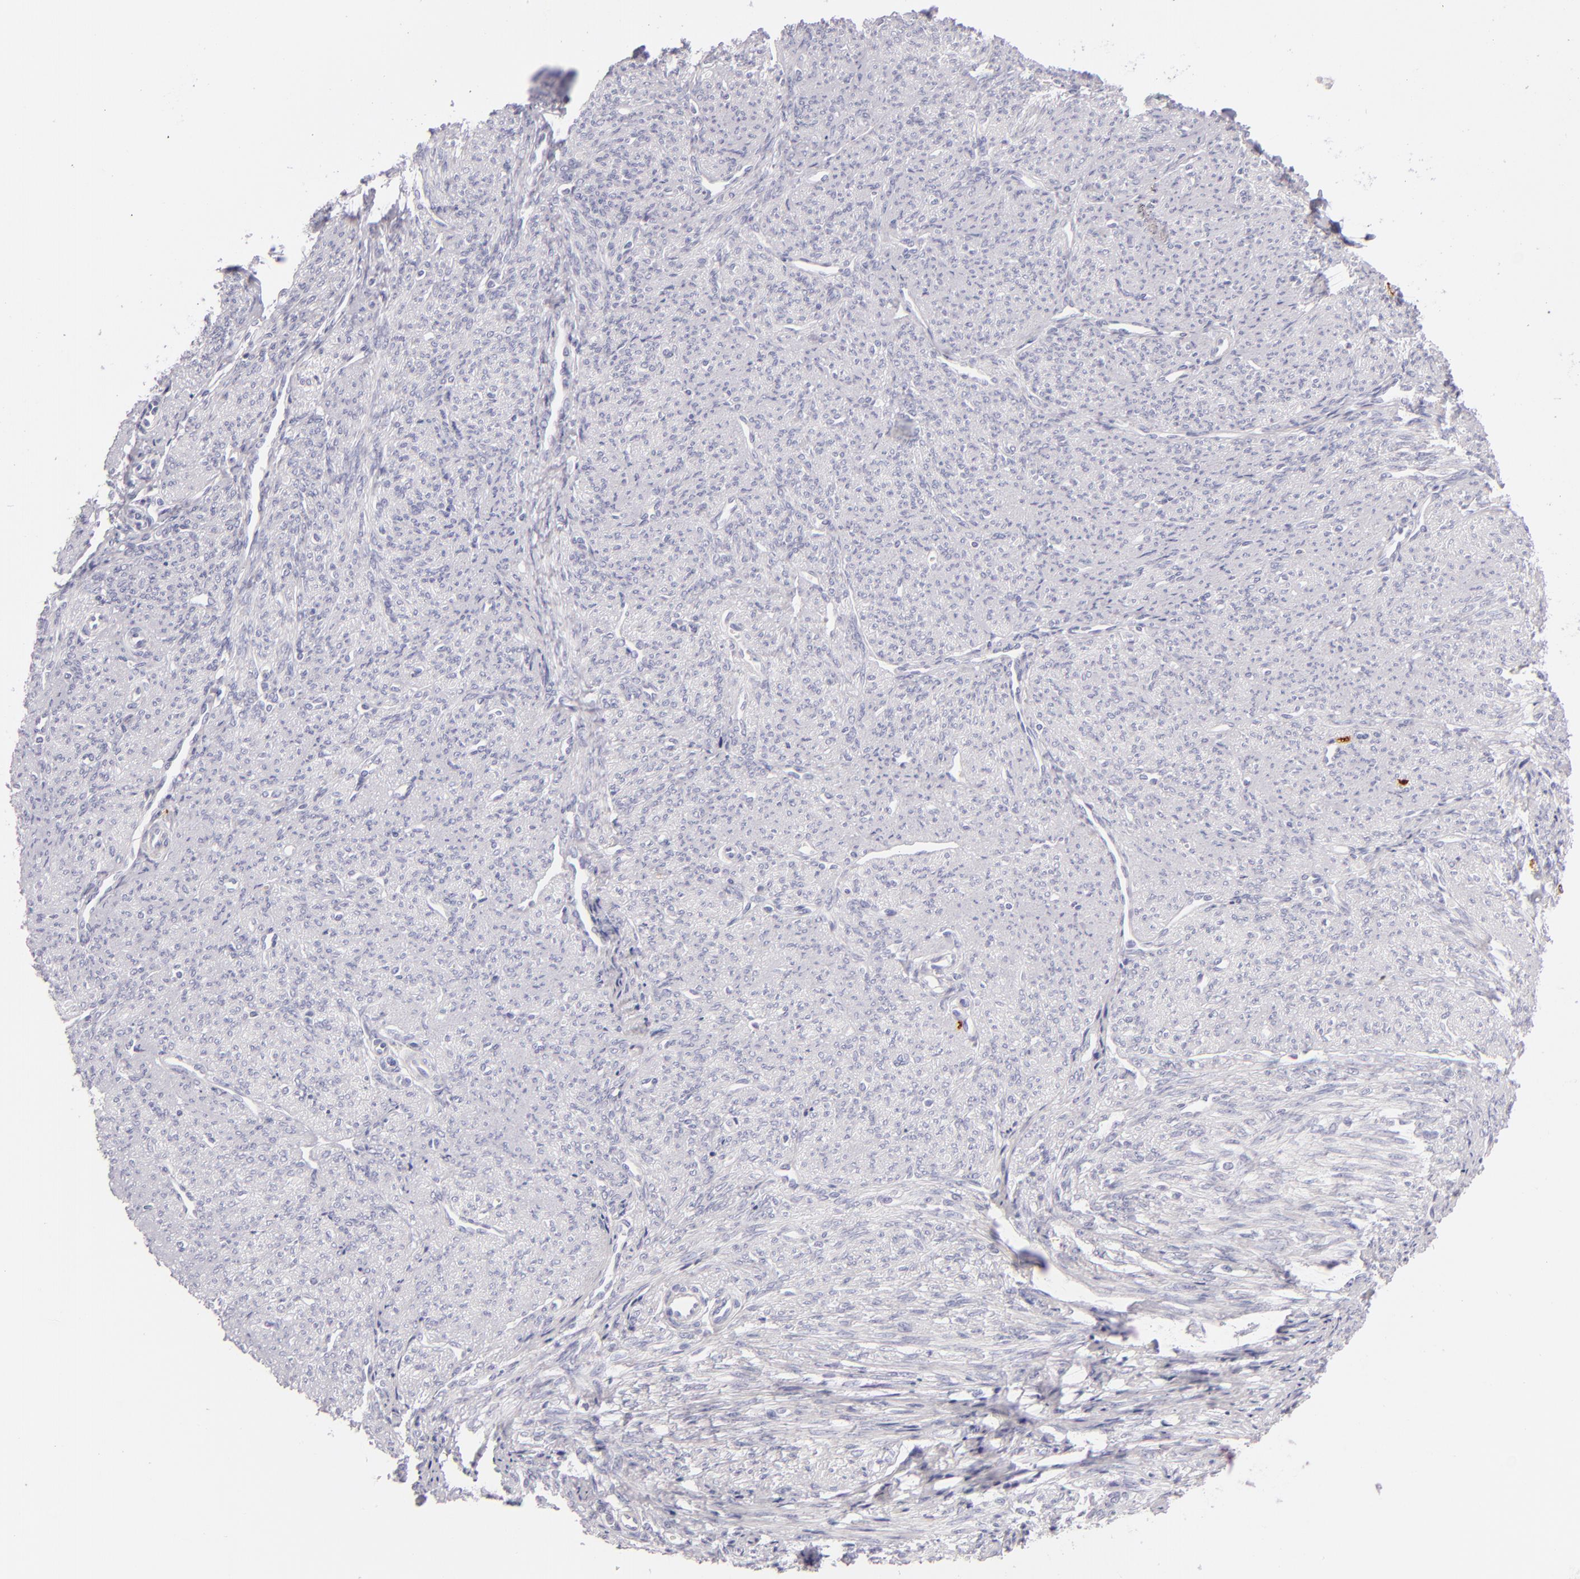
{"staining": {"intensity": "negative", "quantity": "none", "location": "none"}, "tissue": "smooth muscle", "cell_type": "Smooth muscle cells", "image_type": "normal", "snomed": [{"axis": "morphology", "description": "Normal tissue, NOS"}, {"axis": "topography", "description": "Cervix"}, {"axis": "topography", "description": "Endometrium"}], "caption": "Immunohistochemistry image of normal human smooth muscle stained for a protein (brown), which displays no expression in smooth muscle cells. (DAB (3,3'-diaminobenzidine) IHC, high magnification).", "gene": "CD207", "patient": {"sex": "female", "age": 65}}